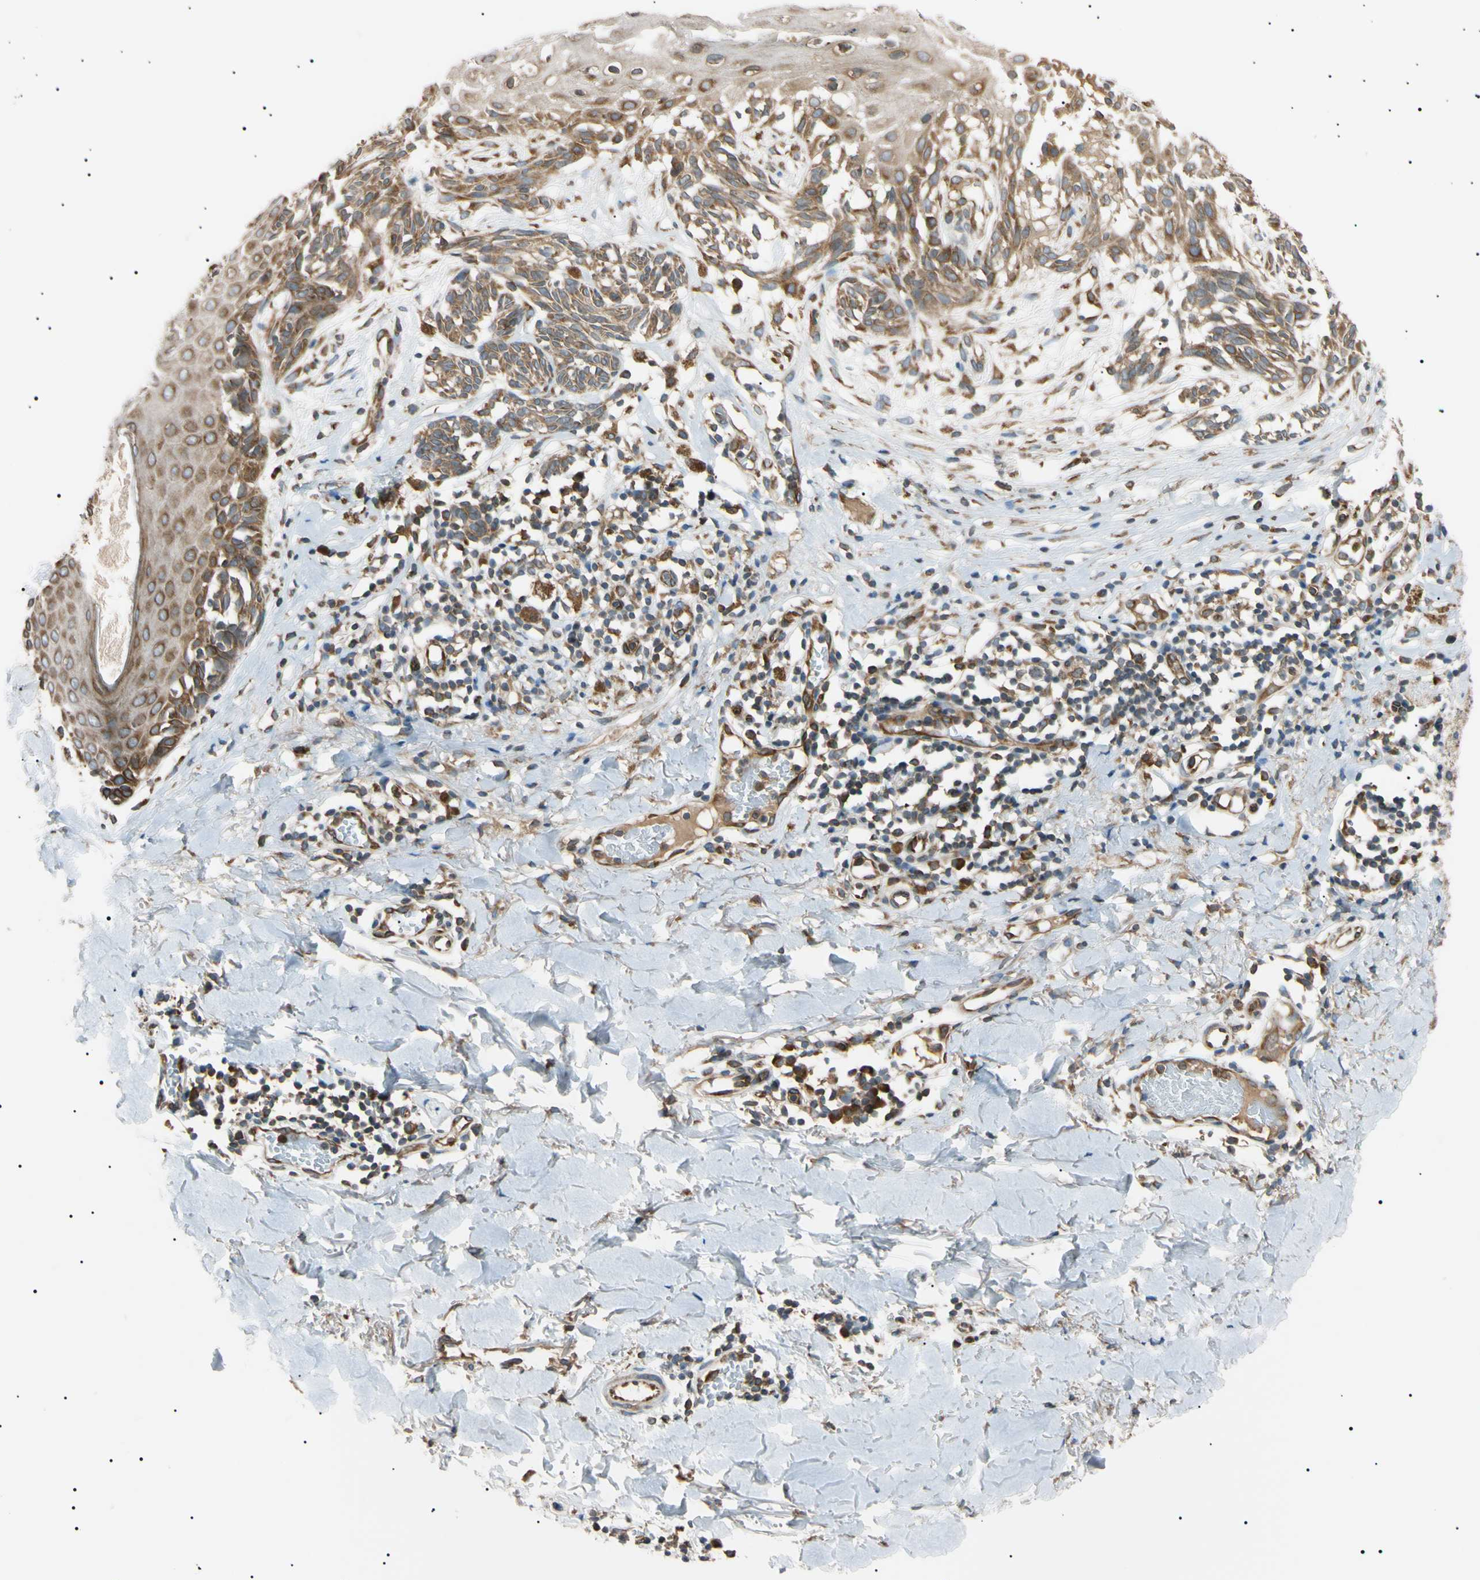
{"staining": {"intensity": "moderate", "quantity": ">75%", "location": "cytoplasmic/membranous"}, "tissue": "melanoma", "cell_type": "Tumor cells", "image_type": "cancer", "snomed": [{"axis": "morphology", "description": "Malignant melanoma, NOS"}, {"axis": "topography", "description": "Skin"}], "caption": "Protein analysis of melanoma tissue shows moderate cytoplasmic/membranous staining in about >75% of tumor cells. The protein of interest is stained brown, and the nuclei are stained in blue (DAB IHC with brightfield microscopy, high magnification).", "gene": "VAPA", "patient": {"sex": "male", "age": 64}}